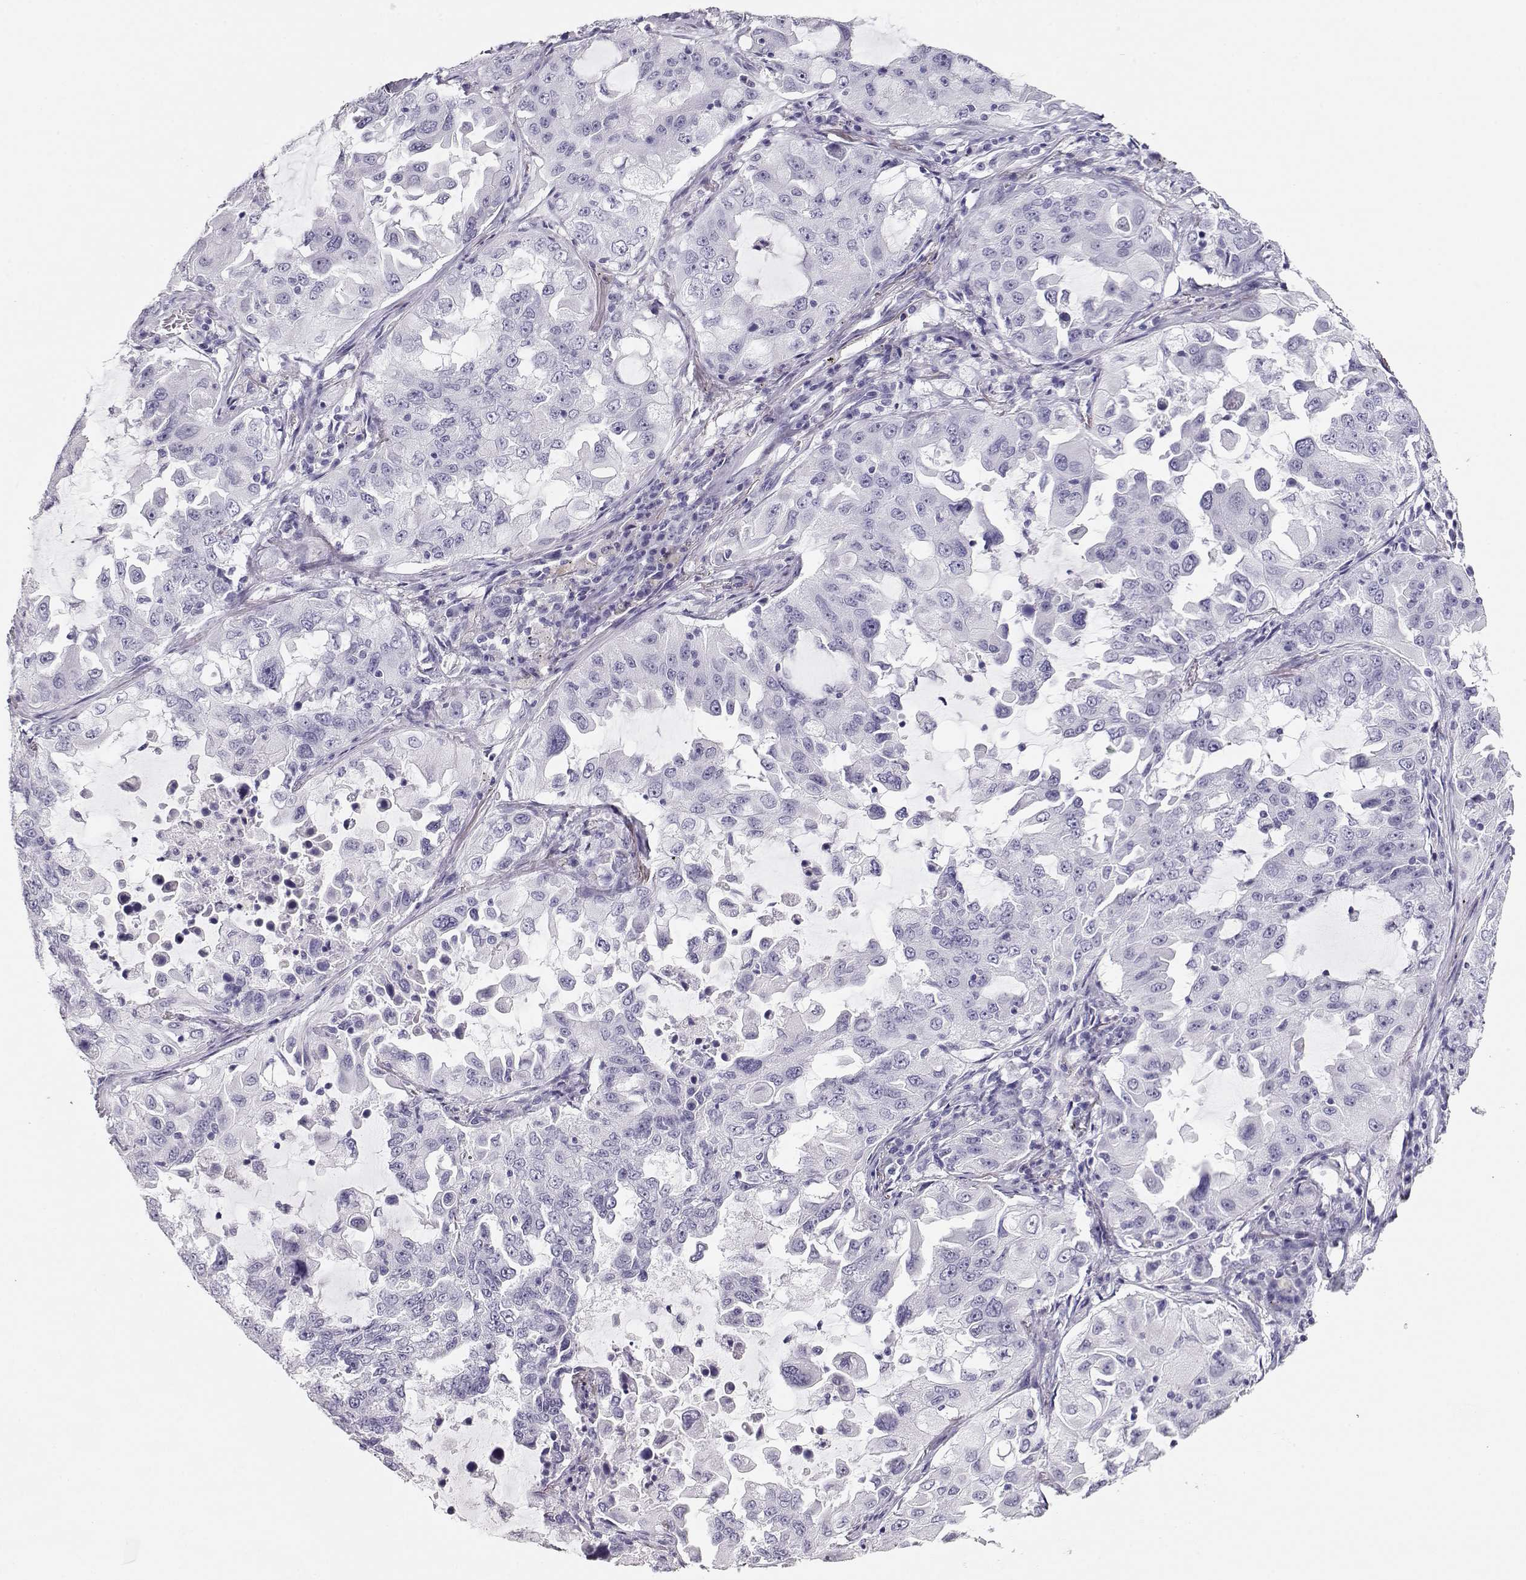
{"staining": {"intensity": "negative", "quantity": "none", "location": "none"}, "tissue": "lung cancer", "cell_type": "Tumor cells", "image_type": "cancer", "snomed": [{"axis": "morphology", "description": "Adenocarcinoma, NOS"}, {"axis": "topography", "description": "Lung"}], "caption": "This is an IHC micrograph of lung adenocarcinoma. There is no positivity in tumor cells.", "gene": "MAGEC1", "patient": {"sex": "female", "age": 61}}